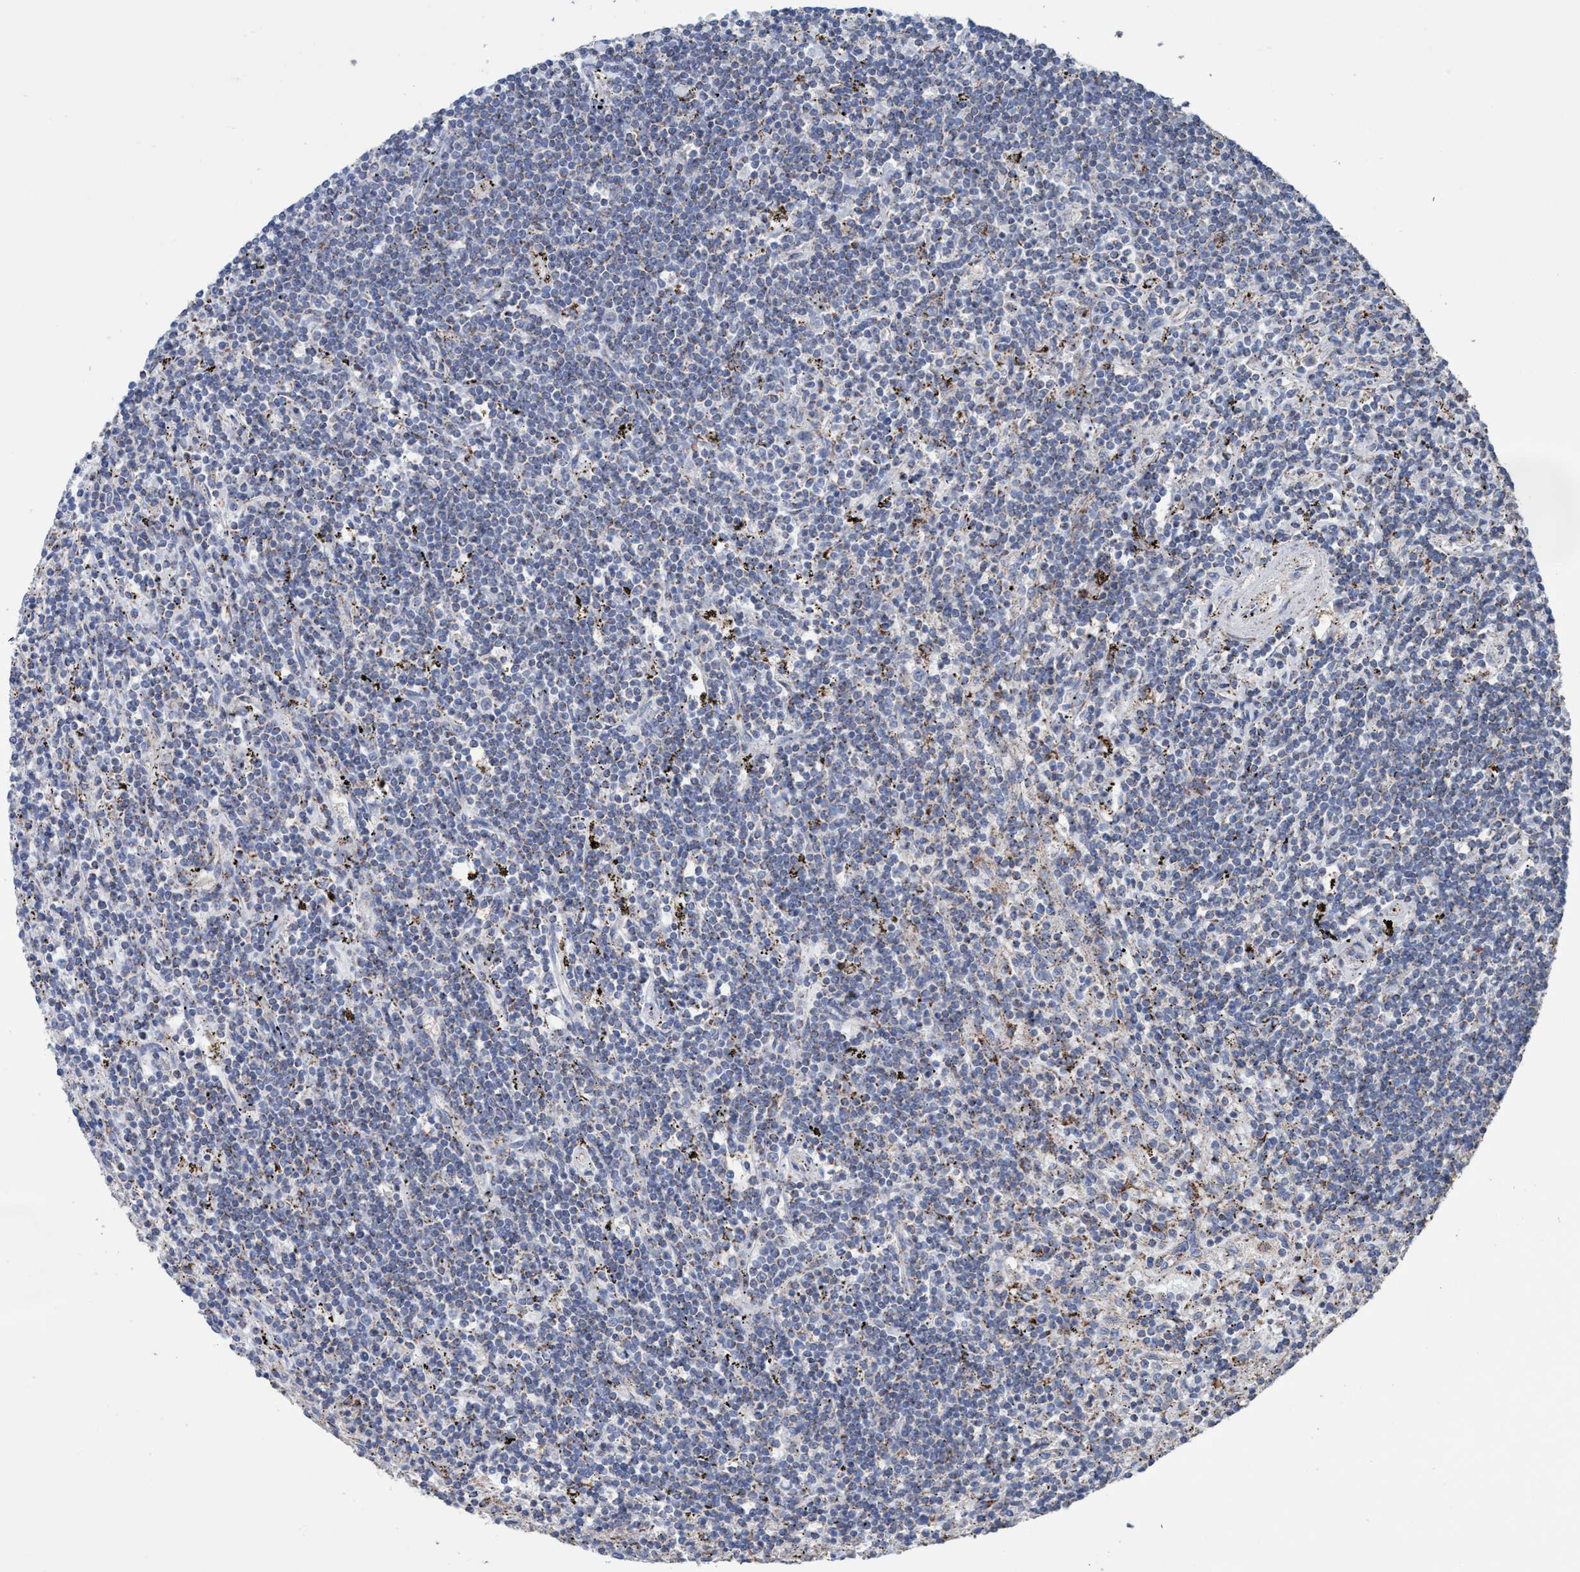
{"staining": {"intensity": "weak", "quantity": "<25%", "location": "cytoplasmic/membranous"}, "tissue": "lymphoma", "cell_type": "Tumor cells", "image_type": "cancer", "snomed": [{"axis": "morphology", "description": "Malignant lymphoma, non-Hodgkin's type, Low grade"}, {"axis": "topography", "description": "Spleen"}], "caption": "There is no significant expression in tumor cells of lymphoma. The staining was performed using DAB to visualize the protein expression in brown, while the nuclei were stained in blue with hematoxylin (Magnification: 20x).", "gene": "RSAD1", "patient": {"sex": "male", "age": 76}}